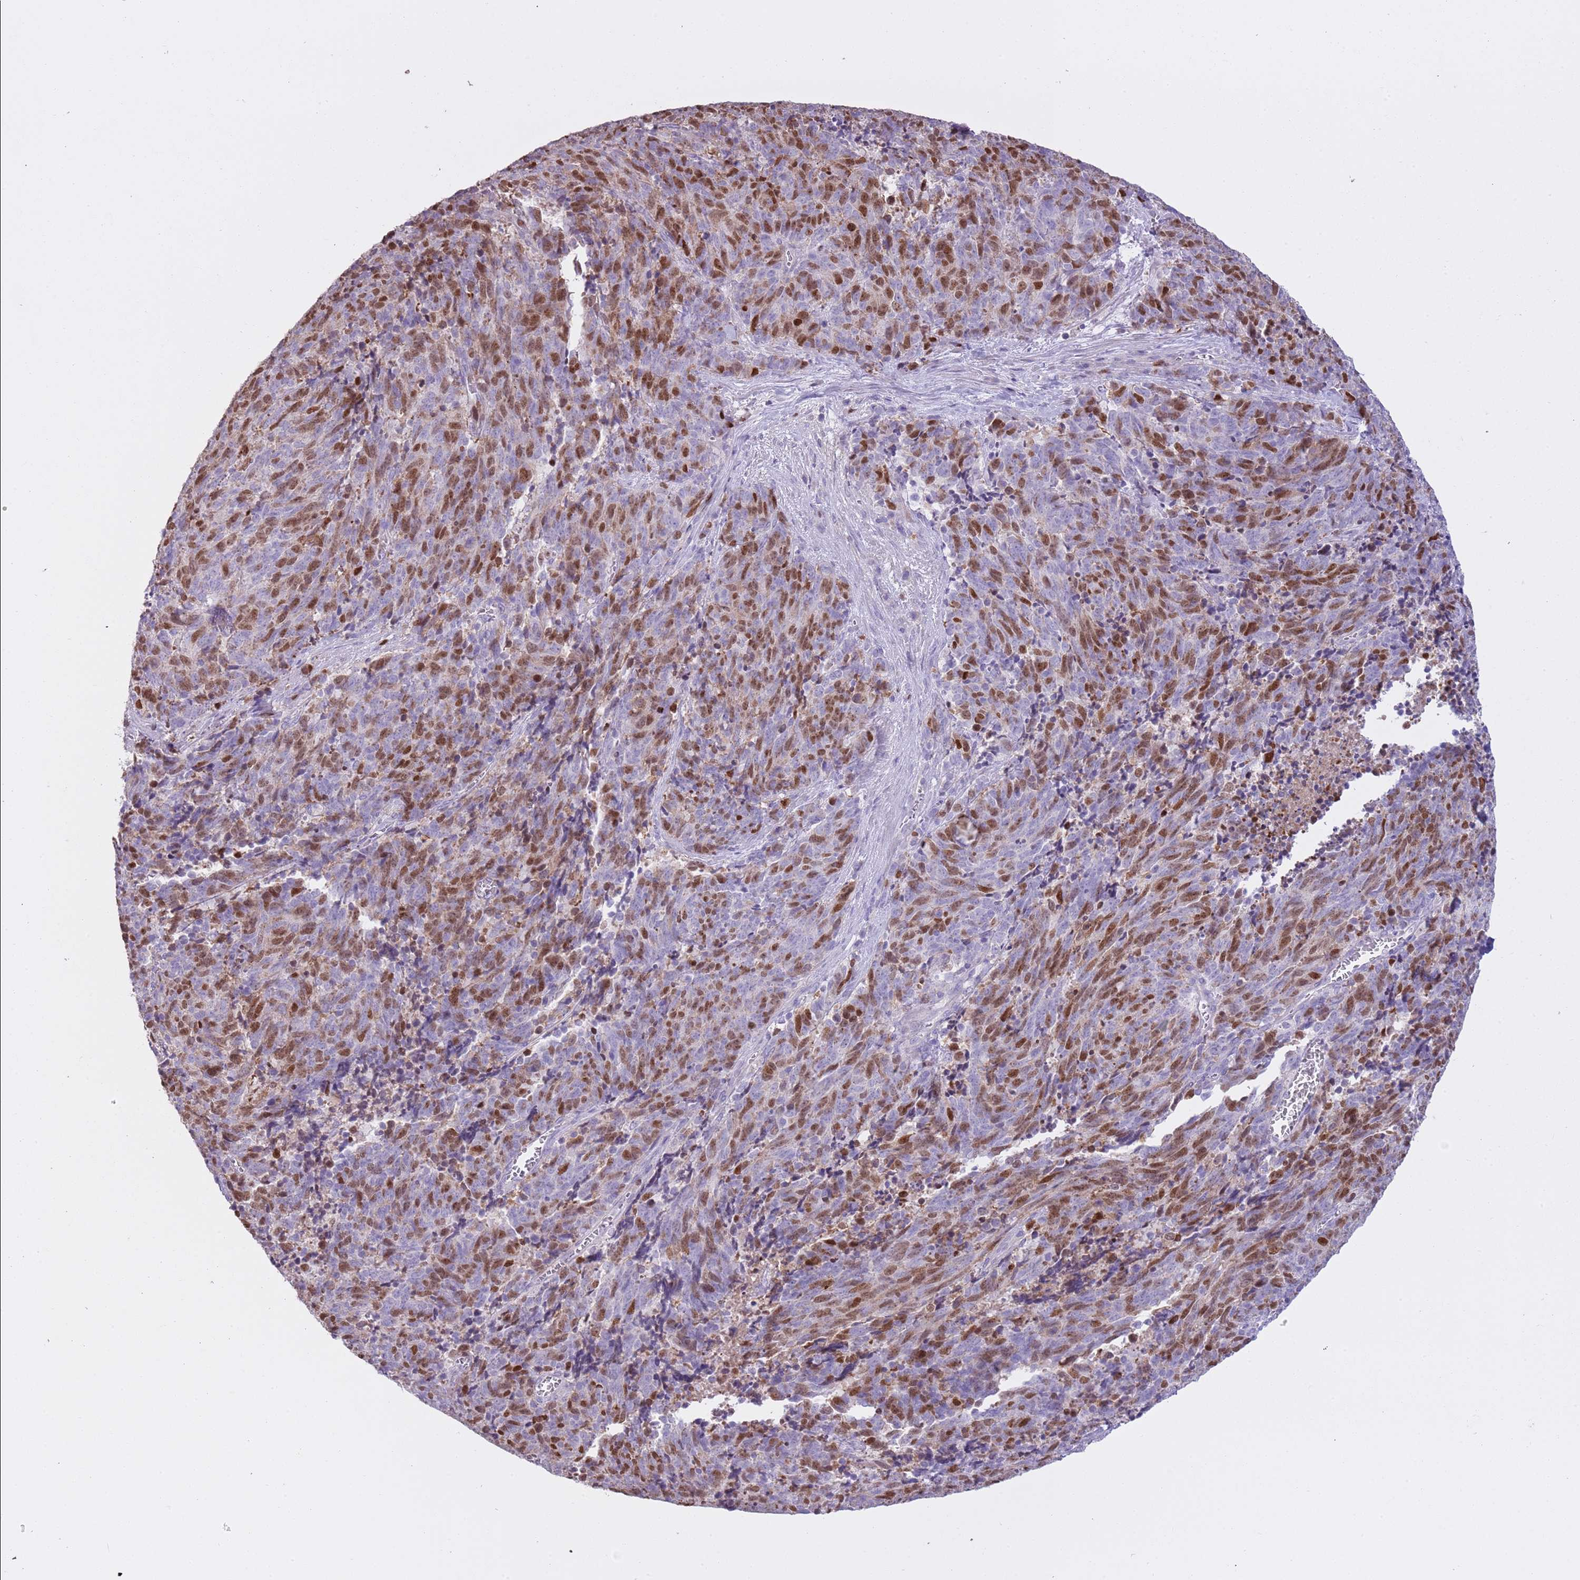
{"staining": {"intensity": "moderate", "quantity": "25%-75%", "location": "nuclear"}, "tissue": "cervical cancer", "cell_type": "Tumor cells", "image_type": "cancer", "snomed": [{"axis": "morphology", "description": "Squamous cell carcinoma, NOS"}, {"axis": "topography", "description": "Cervix"}], "caption": "Tumor cells exhibit medium levels of moderate nuclear positivity in approximately 25%-75% of cells in human cervical cancer (squamous cell carcinoma).", "gene": "GMNN", "patient": {"sex": "female", "age": 29}}